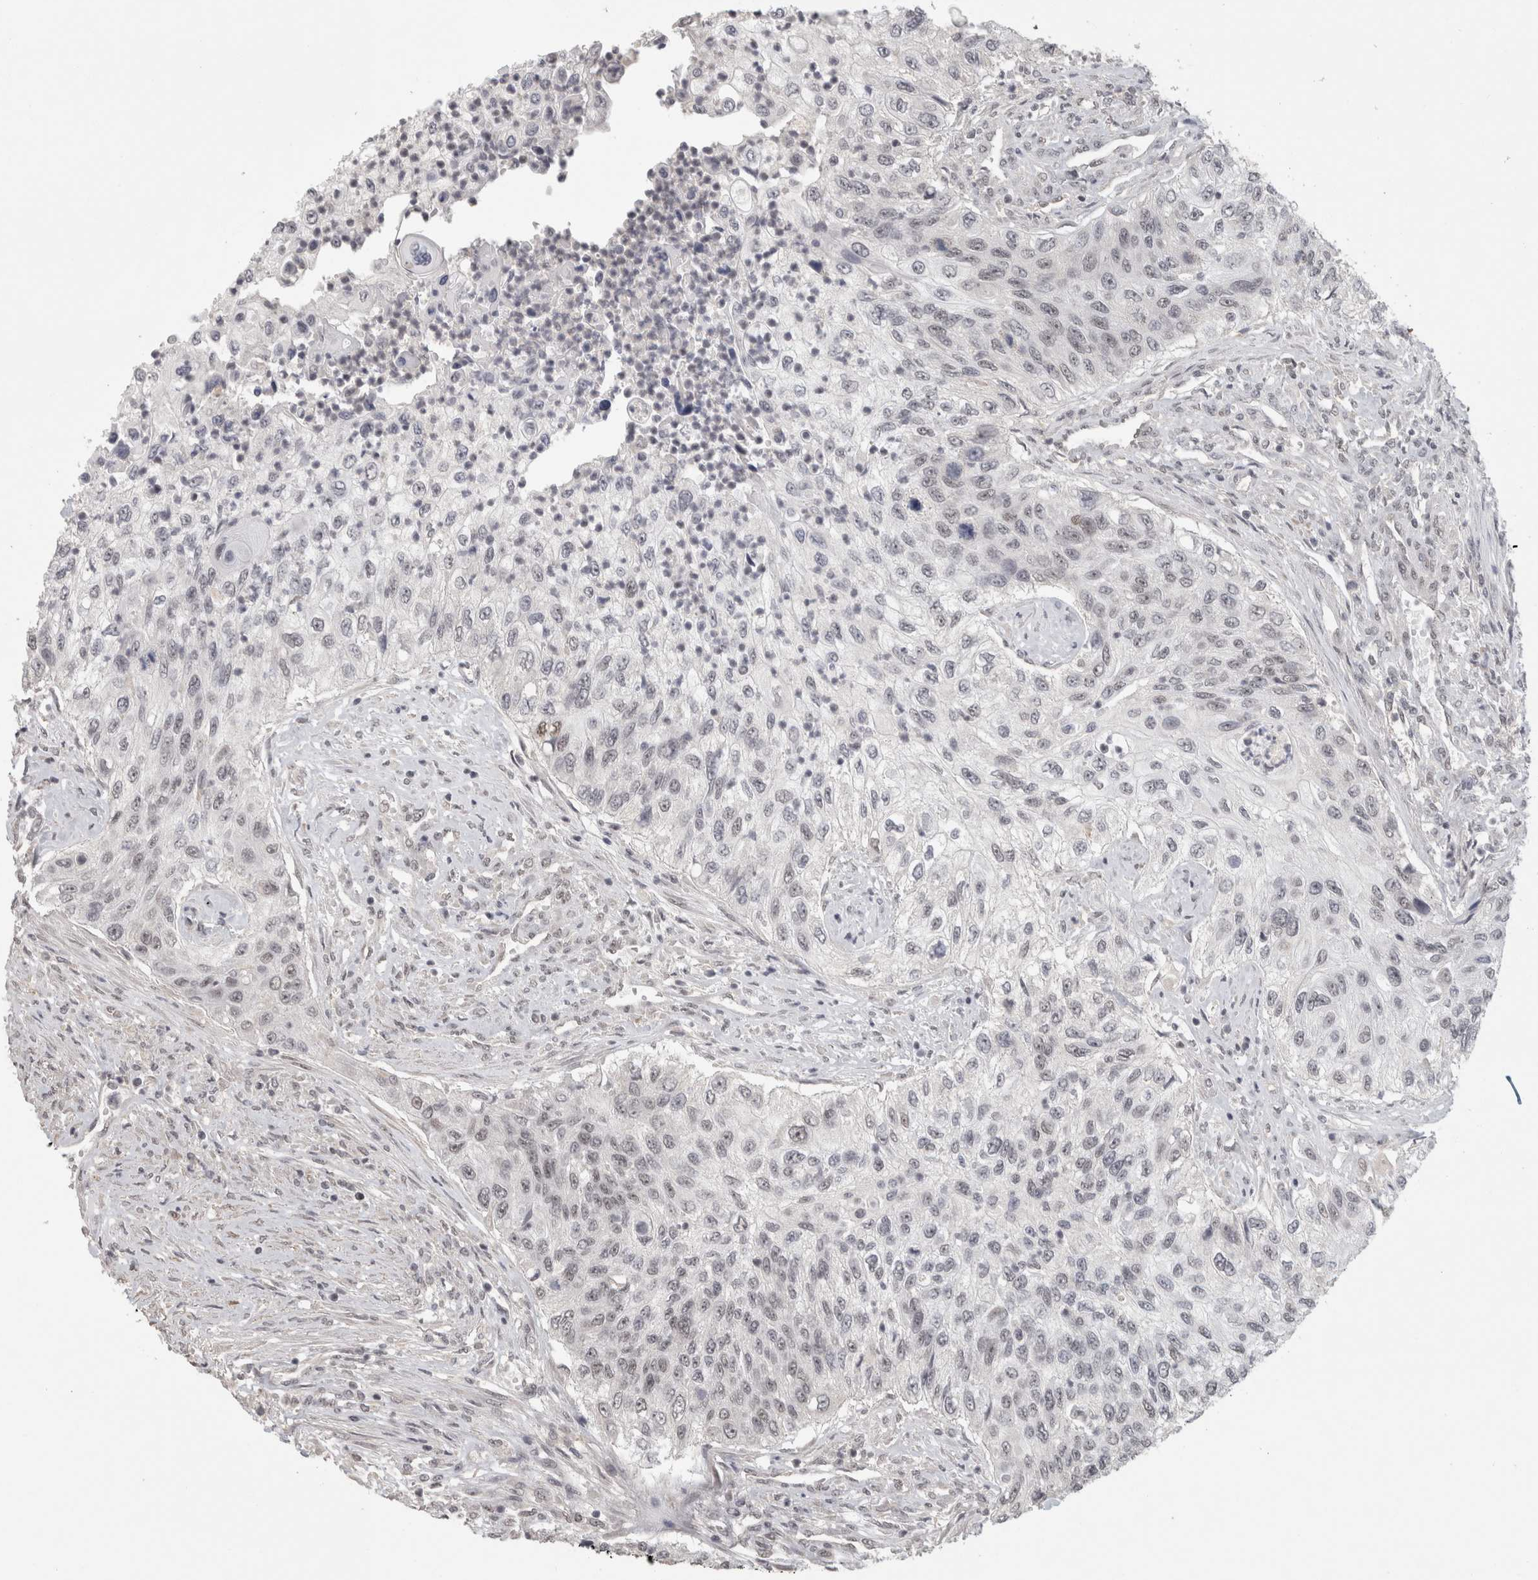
{"staining": {"intensity": "negative", "quantity": "none", "location": "none"}, "tissue": "urothelial cancer", "cell_type": "Tumor cells", "image_type": "cancer", "snomed": [{"axis": "morphology", "description": "Urothelial carcinoma, High grade"}, {"axis": "topography", "description": "Urinary bladder"}], "caption": "DAB (3,3'-diaminobenzidine) immunohistochemical staining of urothelial cancer displays no significant positivity in tumor cells.", "gene": "ZNF830", "patient": {"sex": "female", "age": 60}}